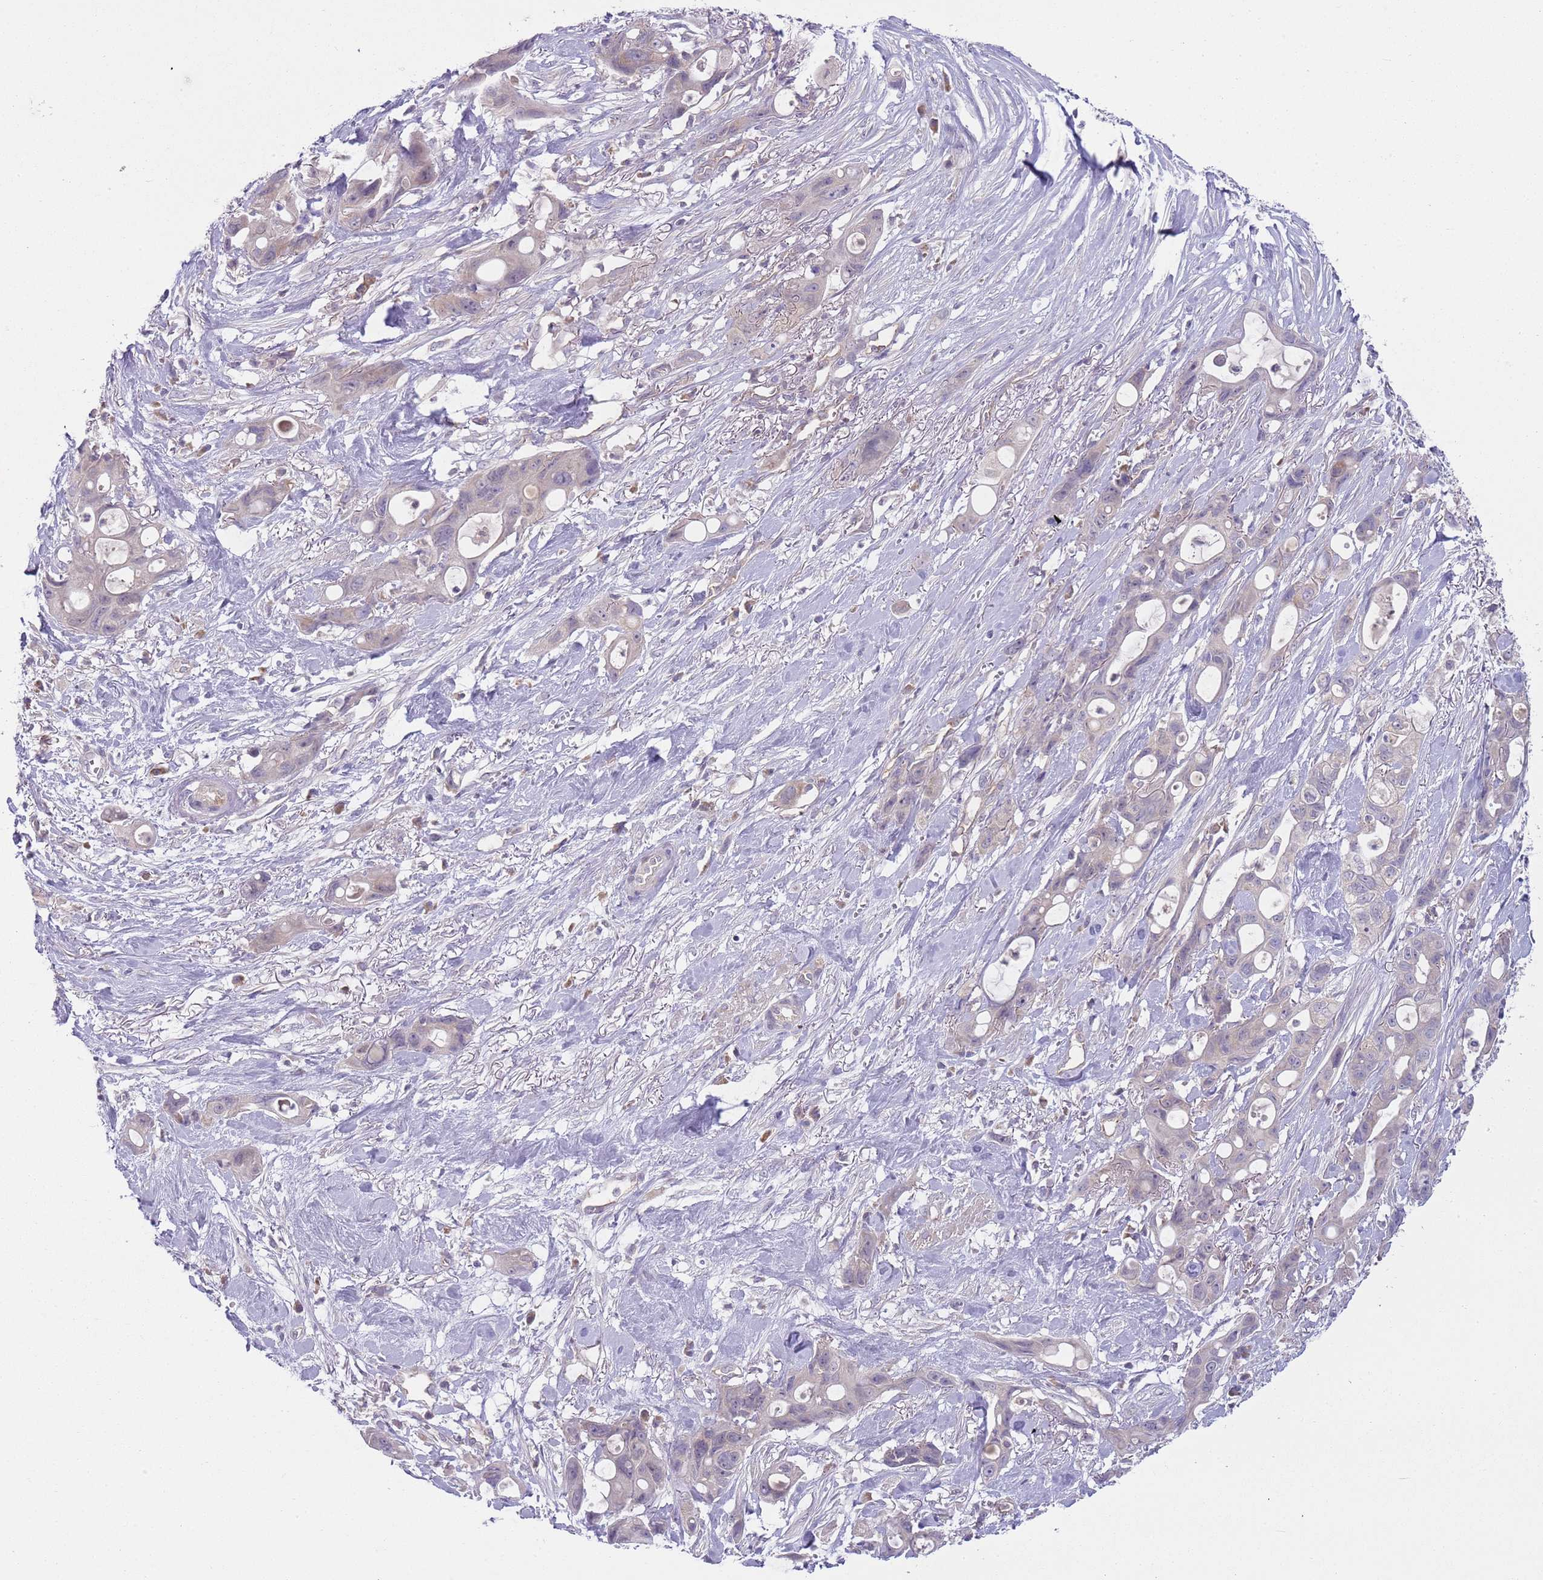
{"staining": {"intensity": "negative", "quantity": "none", "location": "none"}, "tissue": "ovarian cancer", "cell_type": "Tumor cells", "image_type": "cancer", "snomed": [{"axis": "morphology", "description": "Cystadenocarcinoma, mucinous, NOS"}, {"axis": "topography", "description": "Ovary"}], "caption": "DAB (3,3'-diaminobenzidine) immunohistochemical staining of human ovarian cancer (mucinous cystadenocarcinoma) reveals no significant expression in tumor cells.", "gene": "SKOR2", "patient": {"sex": "female", "age": 70}}